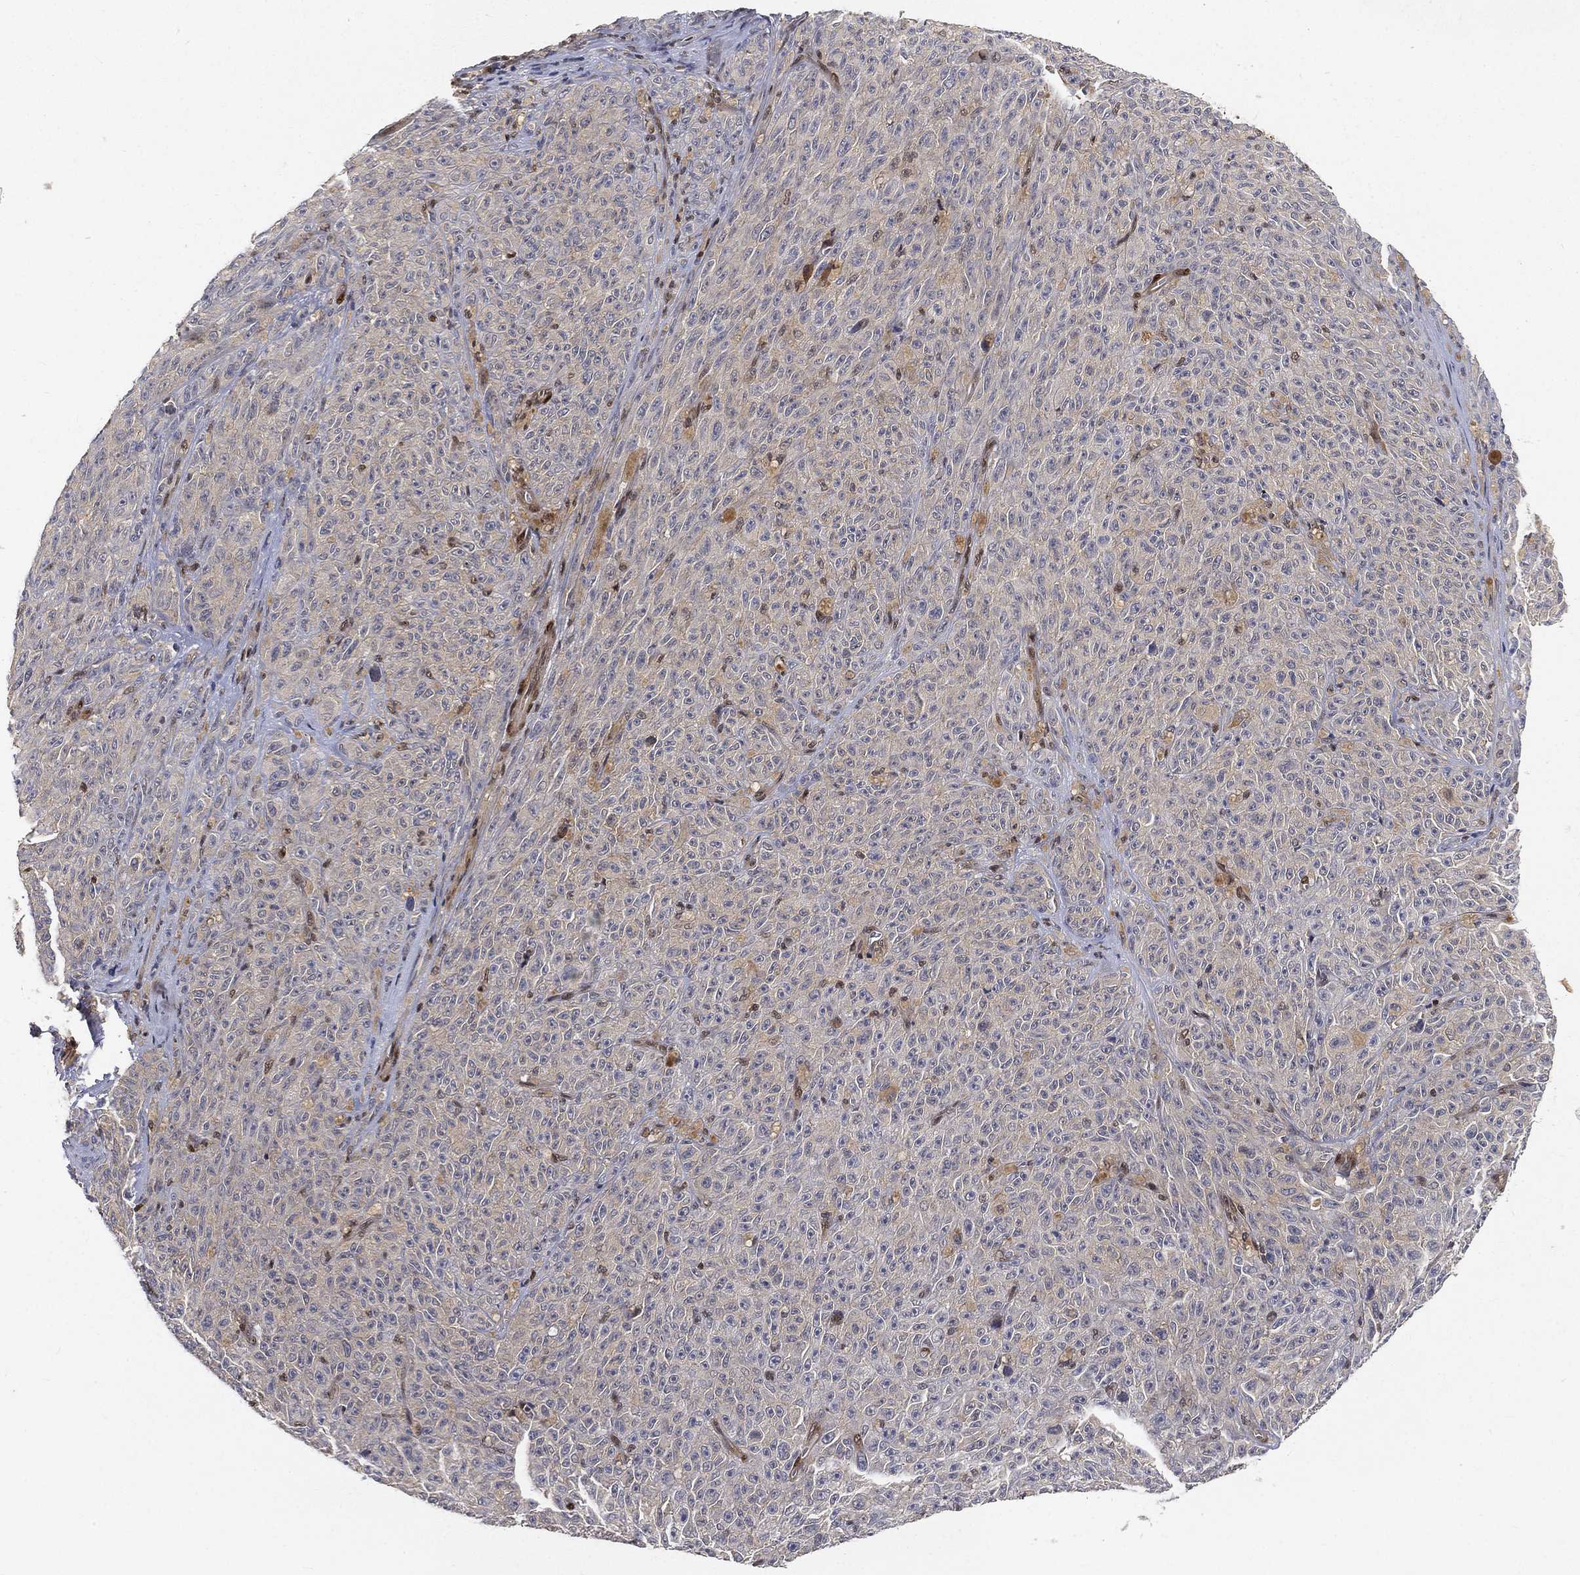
{"staining": {"intensity": "negative", "quantity": "none", "location": "none"}, "tissue": "melanoma", "cell_type": "Tumor cells", "image_type": "cancer", "snomed": [{"axis": "morphology", "description": "Malignant melanoma, NOS"}, {"axis": "topography", "description": "Skin"}], "caption": "Immunohistochemical staining of human malignant melanoma exhibits no significant staining in tumor cells.", "gene": "CRTC3", "patient": {"sex": "female", "age": 82}}